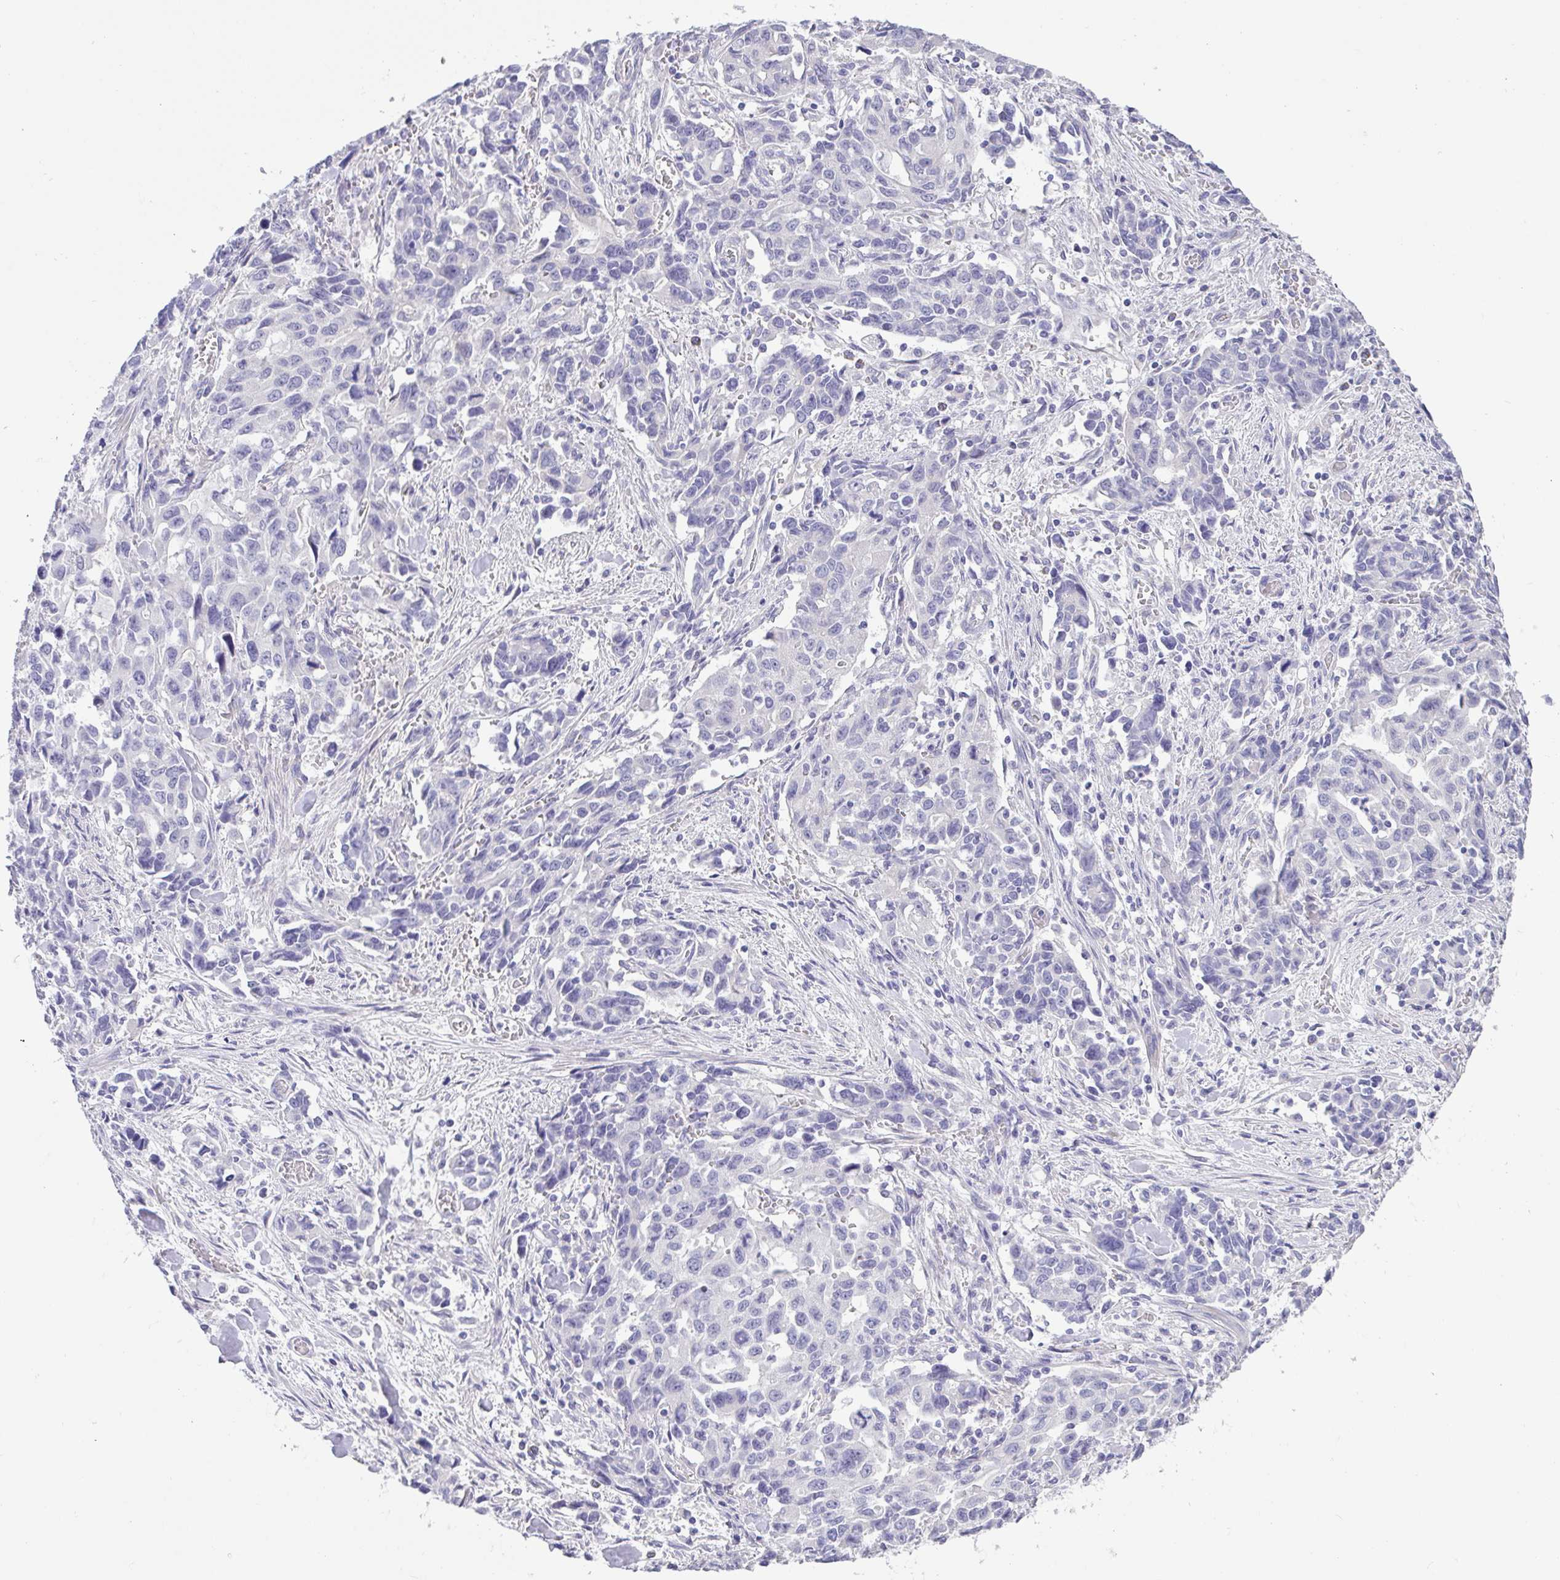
{"staining": {"intensity": "negative", "quantity": "none", "location": "none"}, "tissue": "stomach cancer", "cell_type": "Tumor cells", "image_type": "cancer", "snomed": [{"axis": "morphology", "description": "Adenocarcinoma, NOS"}, {"axis": "topography", "description": "Stomach, upper"}], "caption": "IHC image of stomach cancer (adenocarcinoma) stained for a protein (brown), which displays no positivity in tumor cells.", "gene": "C4orf33", "patient": {"sex": "male", "age": 85}}